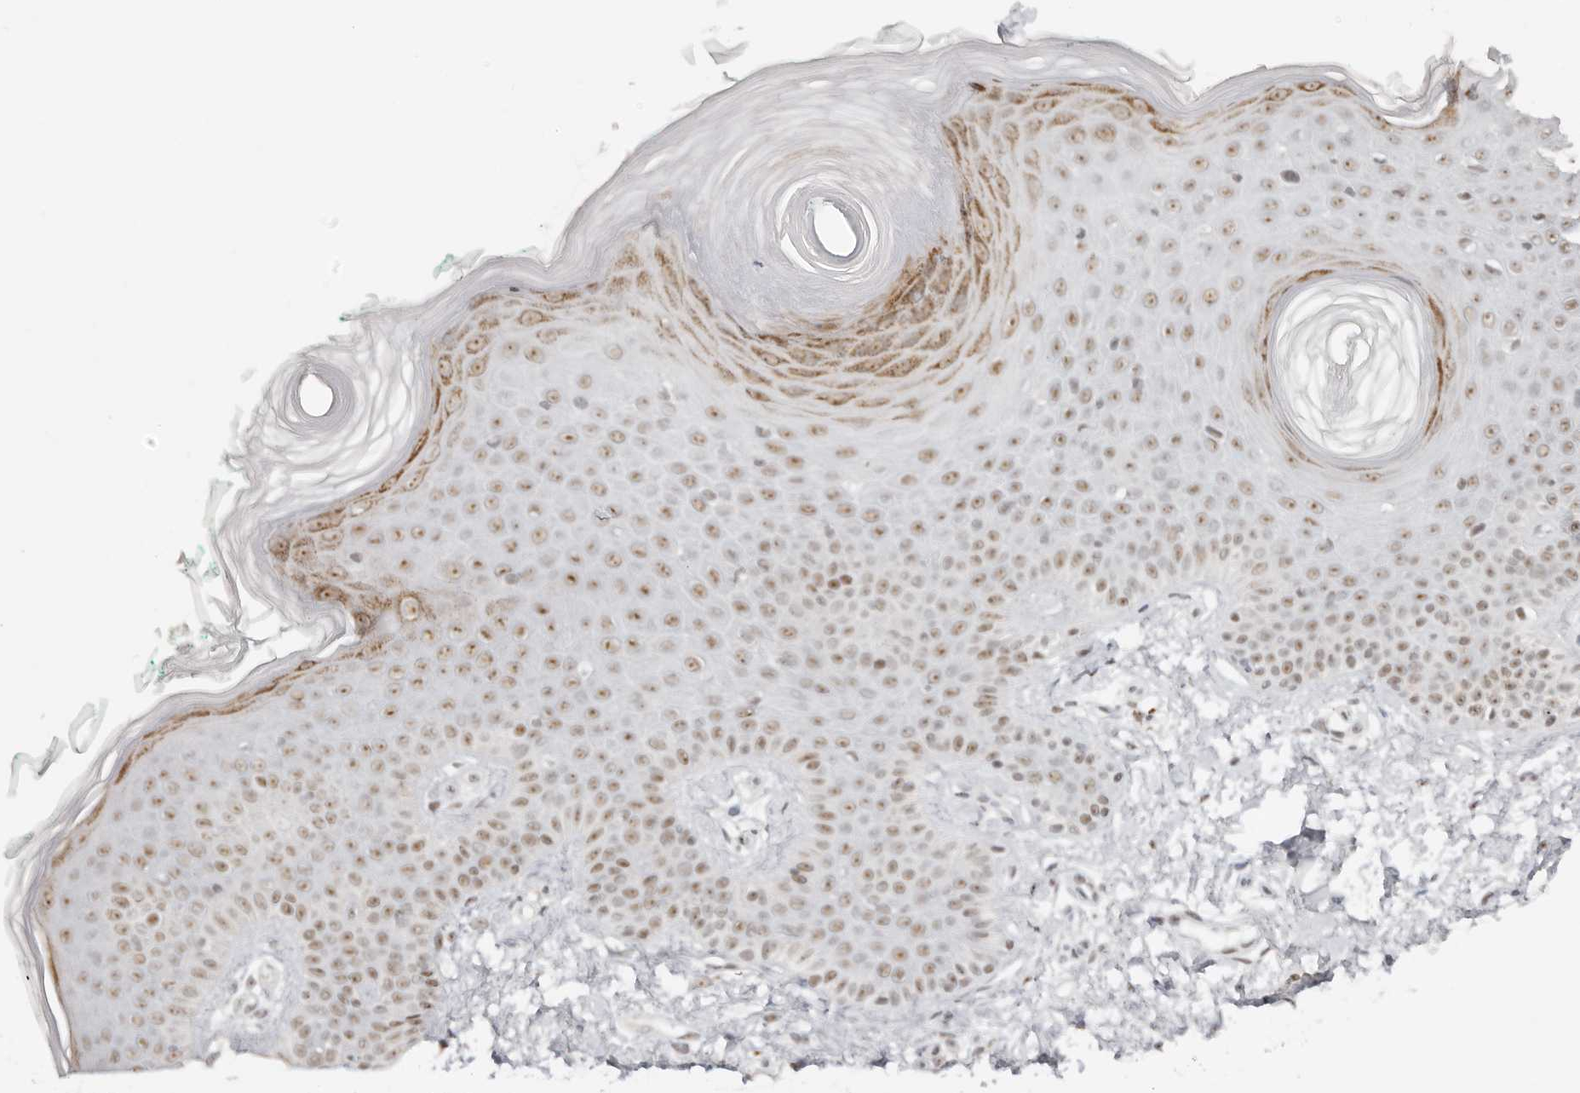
{"staining": {"intensity": "weak", "quantity": "25%-75%", "location": "nuclear"}, "tissue": "skin", "cell_type": "Fibroblasts", "image_type": "normal", "snomed": [{"axis": "morphology", "description": "Normal tissue, NOS"}, {"axis": "topography", "description": "Skin"}], "caption": "Immunohistochemical staining of normal skin demonstrates 25%-75% levels of weak nuclear protein staining in about 25%-75% of fibroblasts. The protein of interest is shown in brown color, while the nuclei are stained blue.", "gene": "LARP7", "patient": {"sex": "male", "age": 37}}